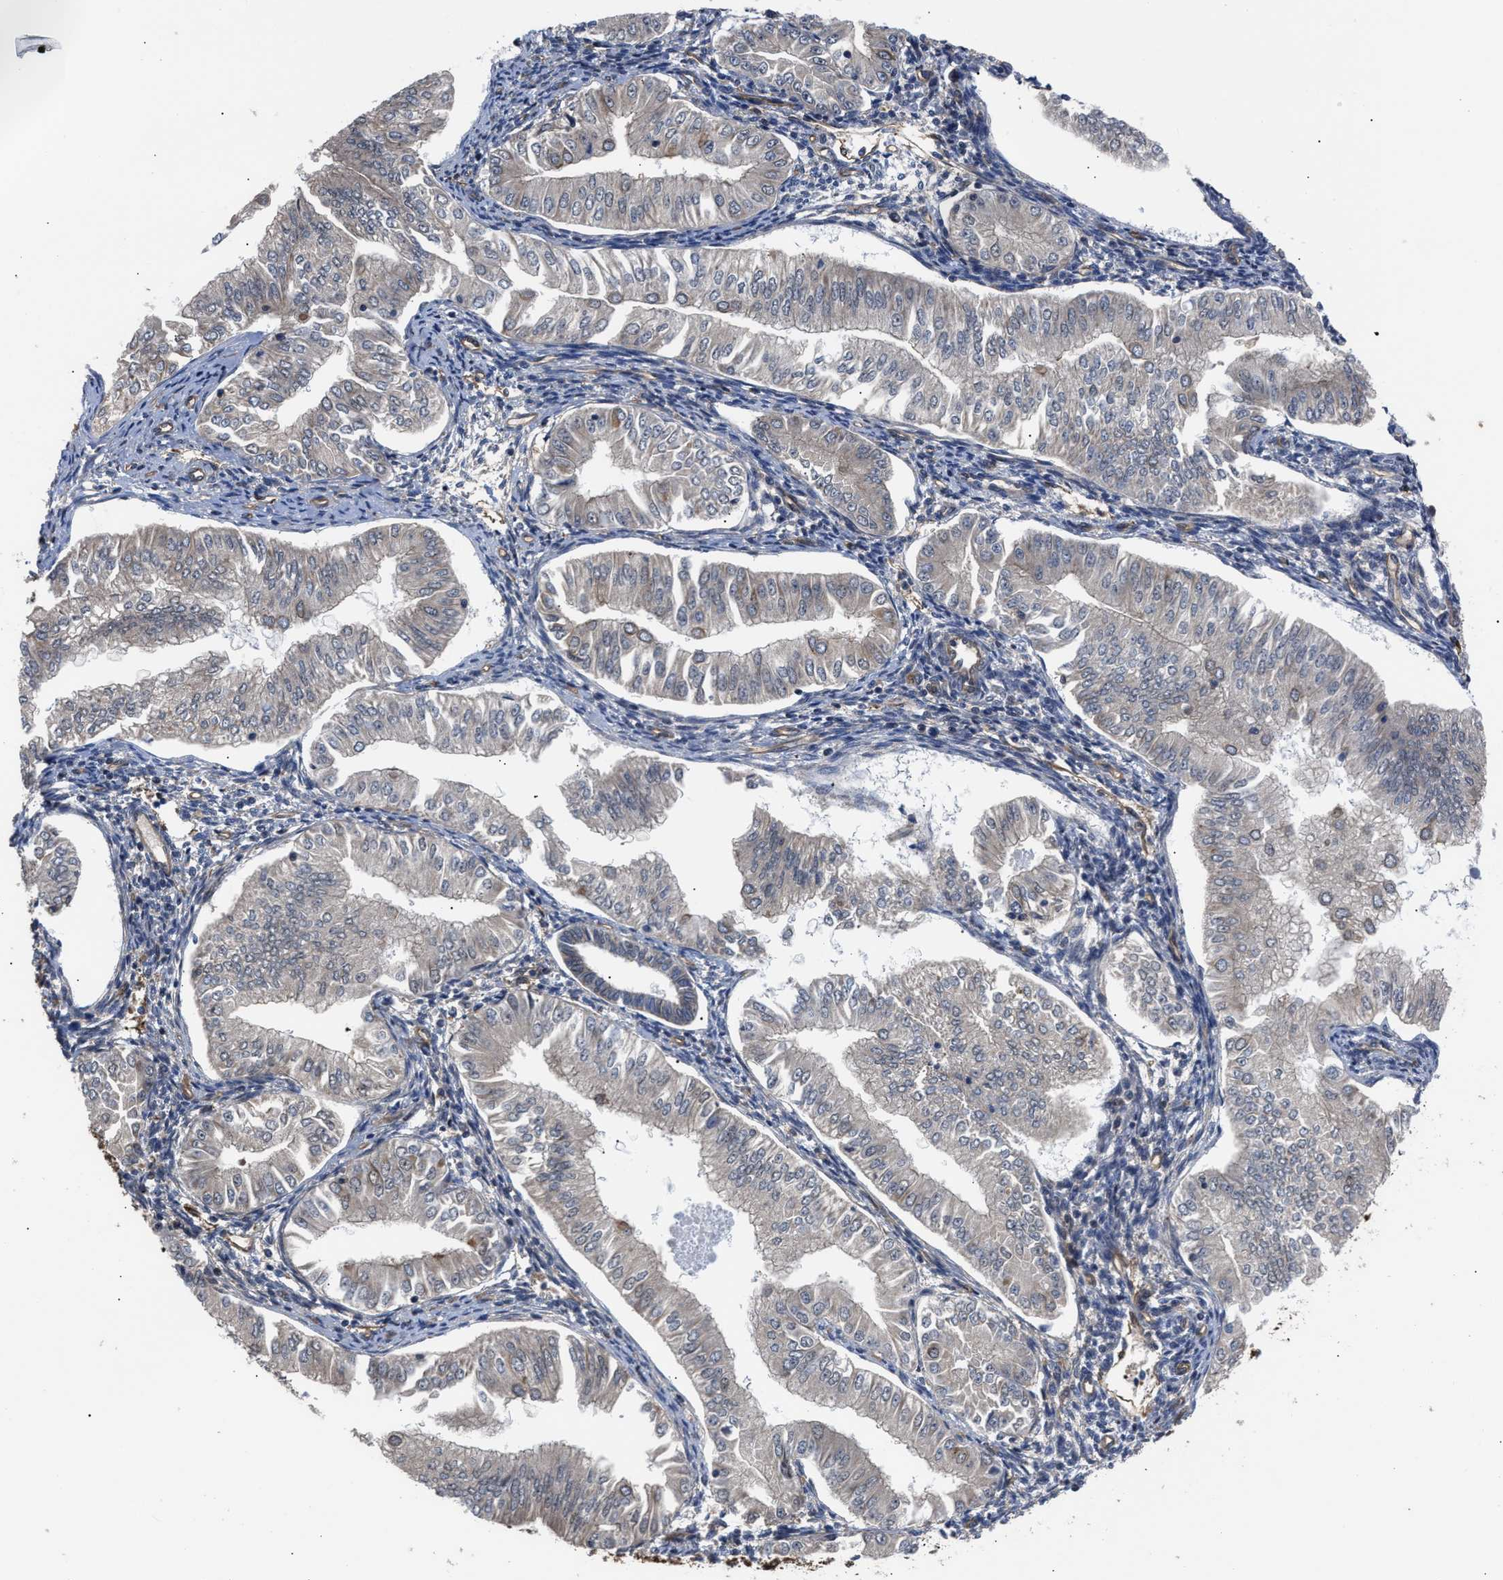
{"staining": {"intensity": "weak", "quantity": "<25%", "location": "cytoplasmic/membranous"}, "tissue": "endometrial cancer", "cell_type": "Tumor cells", "image_type": "cancer", "snomed": [{"axis": "morphology", "description": "Normal tissue, NOS"}, {"axis": "morphology", "description": "Adenocarcinoma, NOS"}, {"axis": "topography", "description": "Endometrium"}], "caption": "Image shows no significant protein expression in tumor cells of endometrial adenocarcinoma. The staining is performed using DAB brown chromogen with nuclei counter-stained in using hematoxylin.", "gene": "SCAI", "patient": {"sex": "female", "age": 53}}